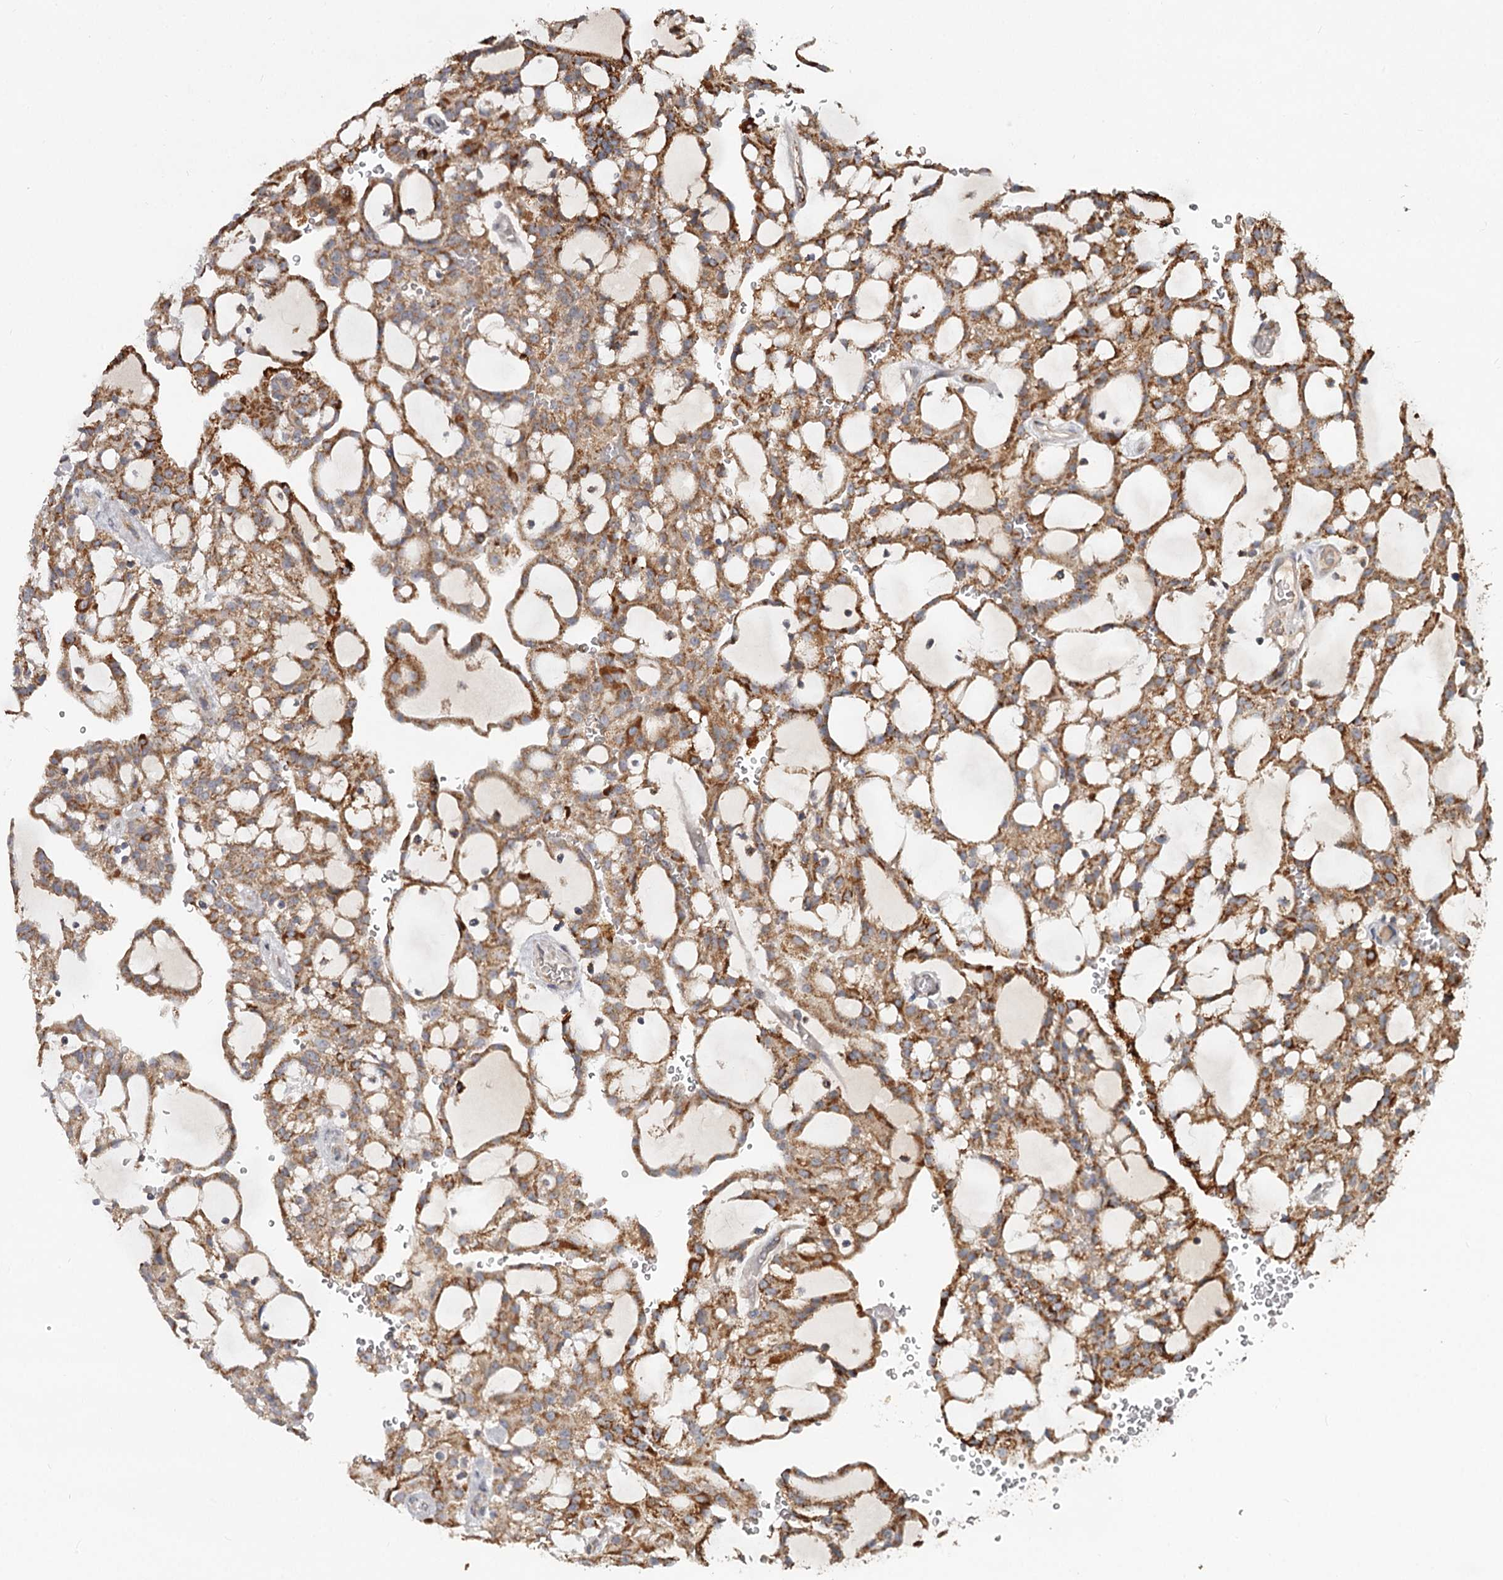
{"staining": {"intensity": "moderate", "quantity": ">75%", "location": "cytoplasmic/membranous"}, "tissue": "renal cancer", "cell_type": "Tumor cells", "image_type": "cancer", "snomed": [{"axis": "morphology", "description": "Adenocarcinoma, NOS"}, {"axis": "topography", "description": "Kidney"}], "caption": "Immunohistochemistry (DAB) staining of adenocarcinoma (renal) reveals moderate cytoplasmic/membranous protein positivity in about >75% of tumor cells.", "gene": "CDC123", "patient": {"sex": "male", "age": 63}}